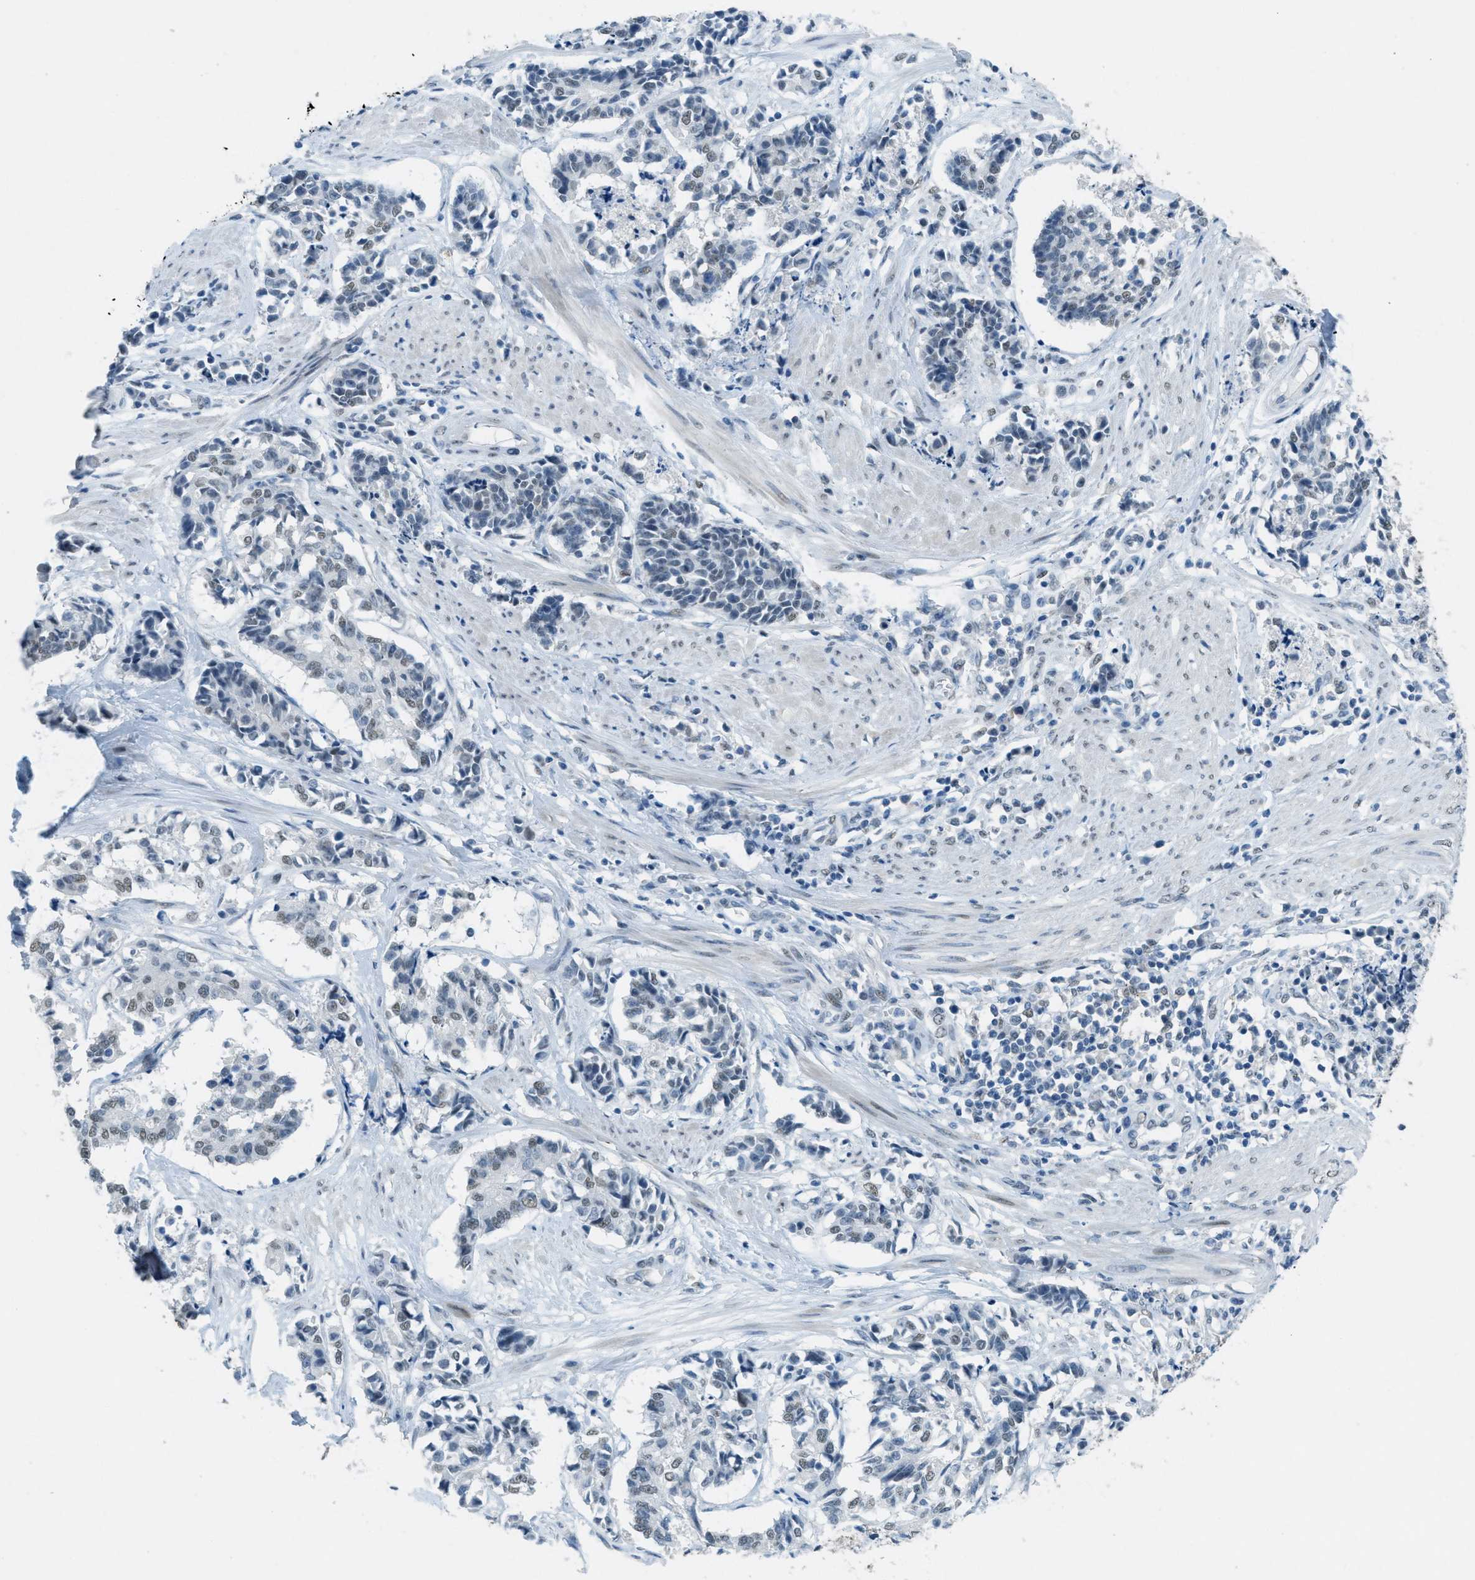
{"staining": {"intensity": "weak", "quantity": "<25%", "location": "nuclear"}, "tissue": "cervical cancer", "cell_type": "Tumor cells", "image_type": "cancer", "snomed": [{"axis": "morphology", "description": "Squamous cell carcinoma, NOS"}, {"axis": "topography", "description": "Cervix"}], "caption": "A micrograph of squamous cell carcinoma (cervical) stained for a protein demonstrates no brown staining in tumor cells. (DAB (3,3'-diaminobenzidine) IHC, high magnification).", "gene": "TTC13", "patient": {"sex": "female", "age": 35}}